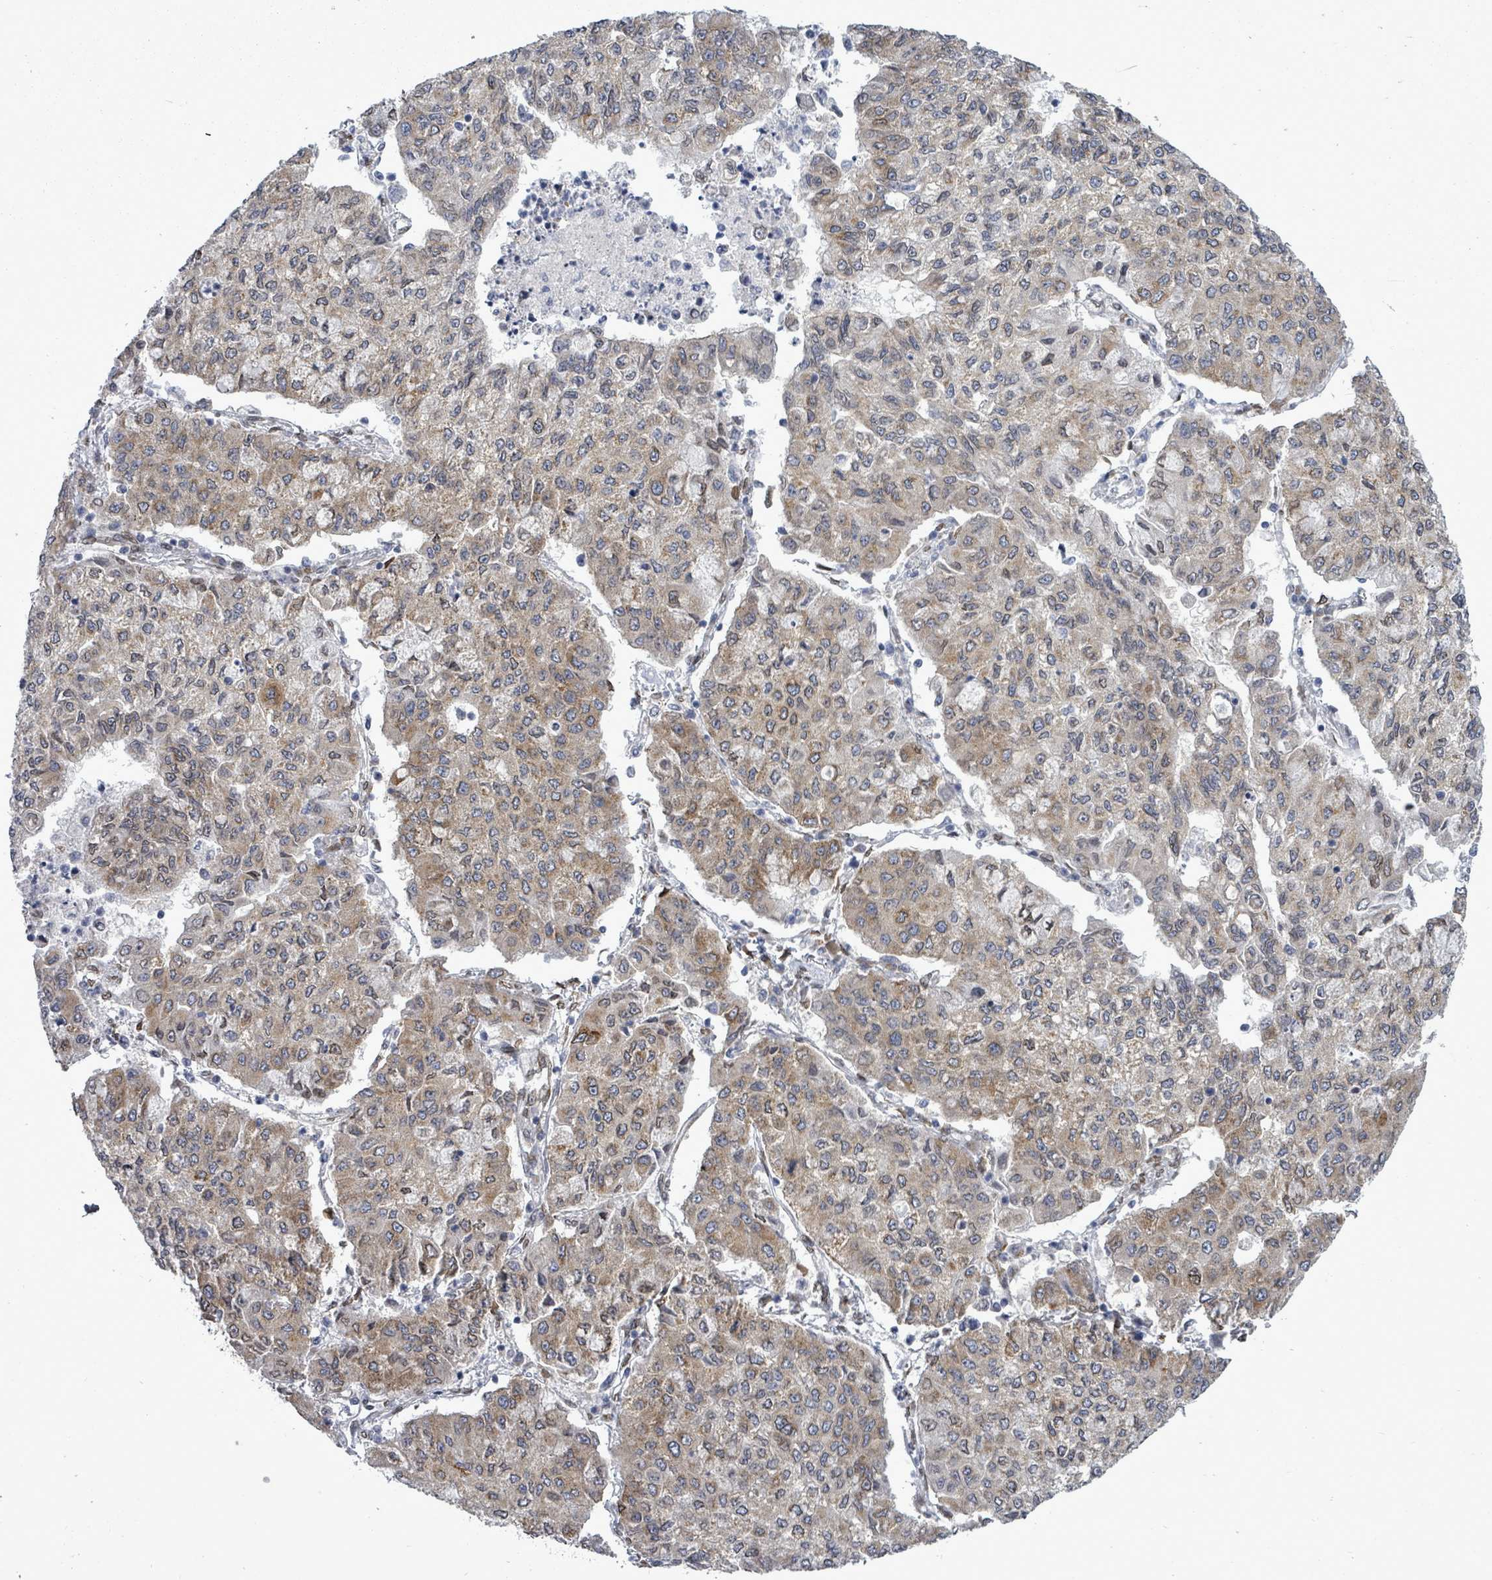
{"staining": {"intensity": "moderate", "quantity": ">75%", "location": "cytoplasmic/membranous"}, "tissue": "lung cancer", "cell_type": "Tumor cells", "image_type": "cancer", "snomed": [{"axis": "morphology", "description": "Squamous cell carcinoma, NOS"}, {"axis": "topography", "description": "Lung"}], "caption": "Moderate cytoplasmic/membranous expression for a protein is present in about >75% of tumor cells of squamous cell carcinoma (lung) using immunohistochemistry.", "gene": "ARFGAP1", "patient": {"sex": "male", "age": 74}}